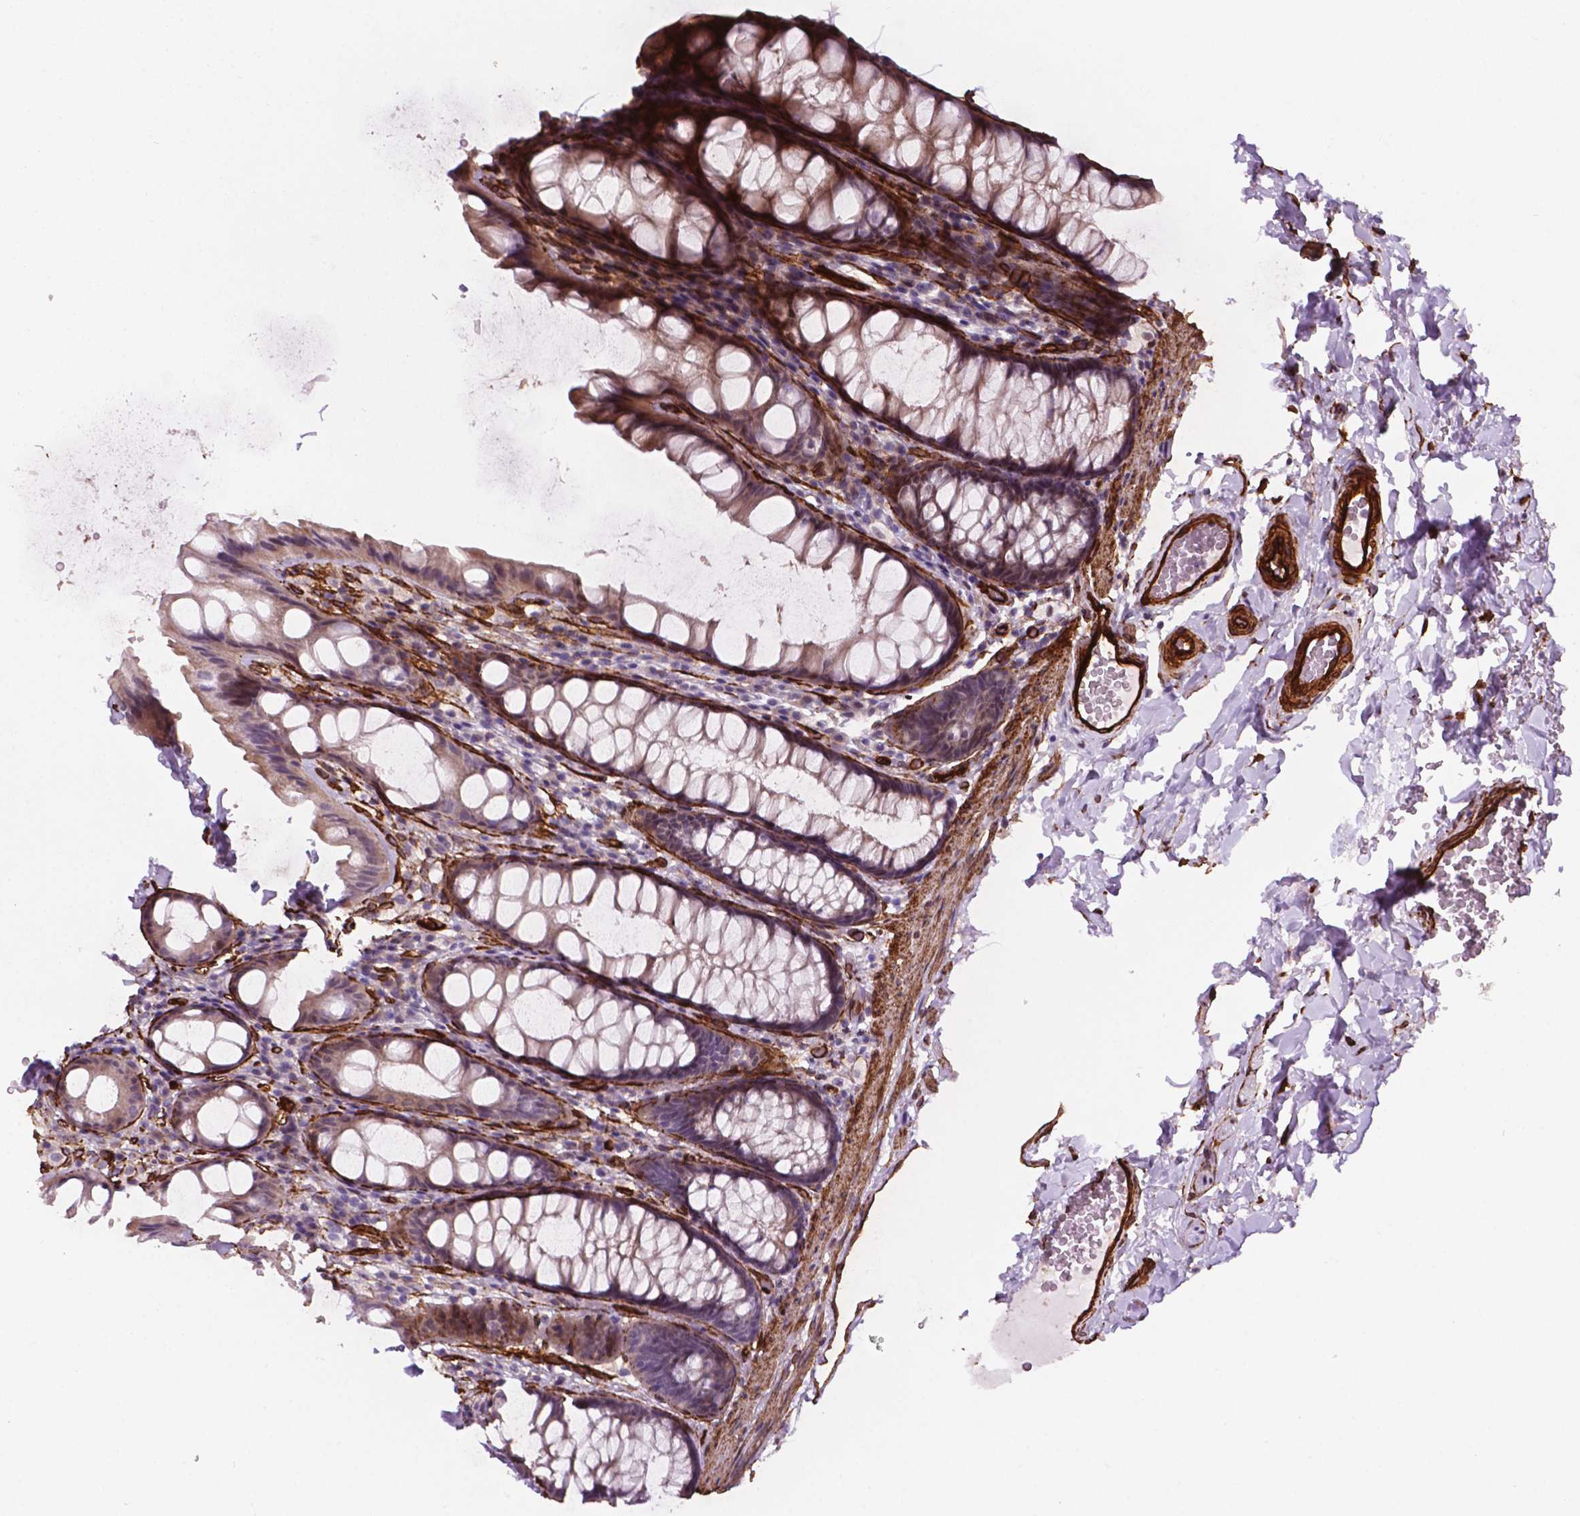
{"staining": {"intensity": "strong", "quantity": ">75%", "location": "cytoplasmic/membranous"}, "tissue": "colon", "cell_type": "Endothelial cells", "image_type": "normal", "snomed": [{"axis": "morphology", "description": "Normal tissue, NOS"}, {"axis": "topography", "description": "Colon"}], "caption": "Strong cytoplasmic/membranous protein staining is identified in about >75% of endothelial cells in colon. (brown staining indicates protein expression, while blue staining denotes nuclei).", "gene": "EGFL8", "patient": {"sex": "male", "age": 47}}